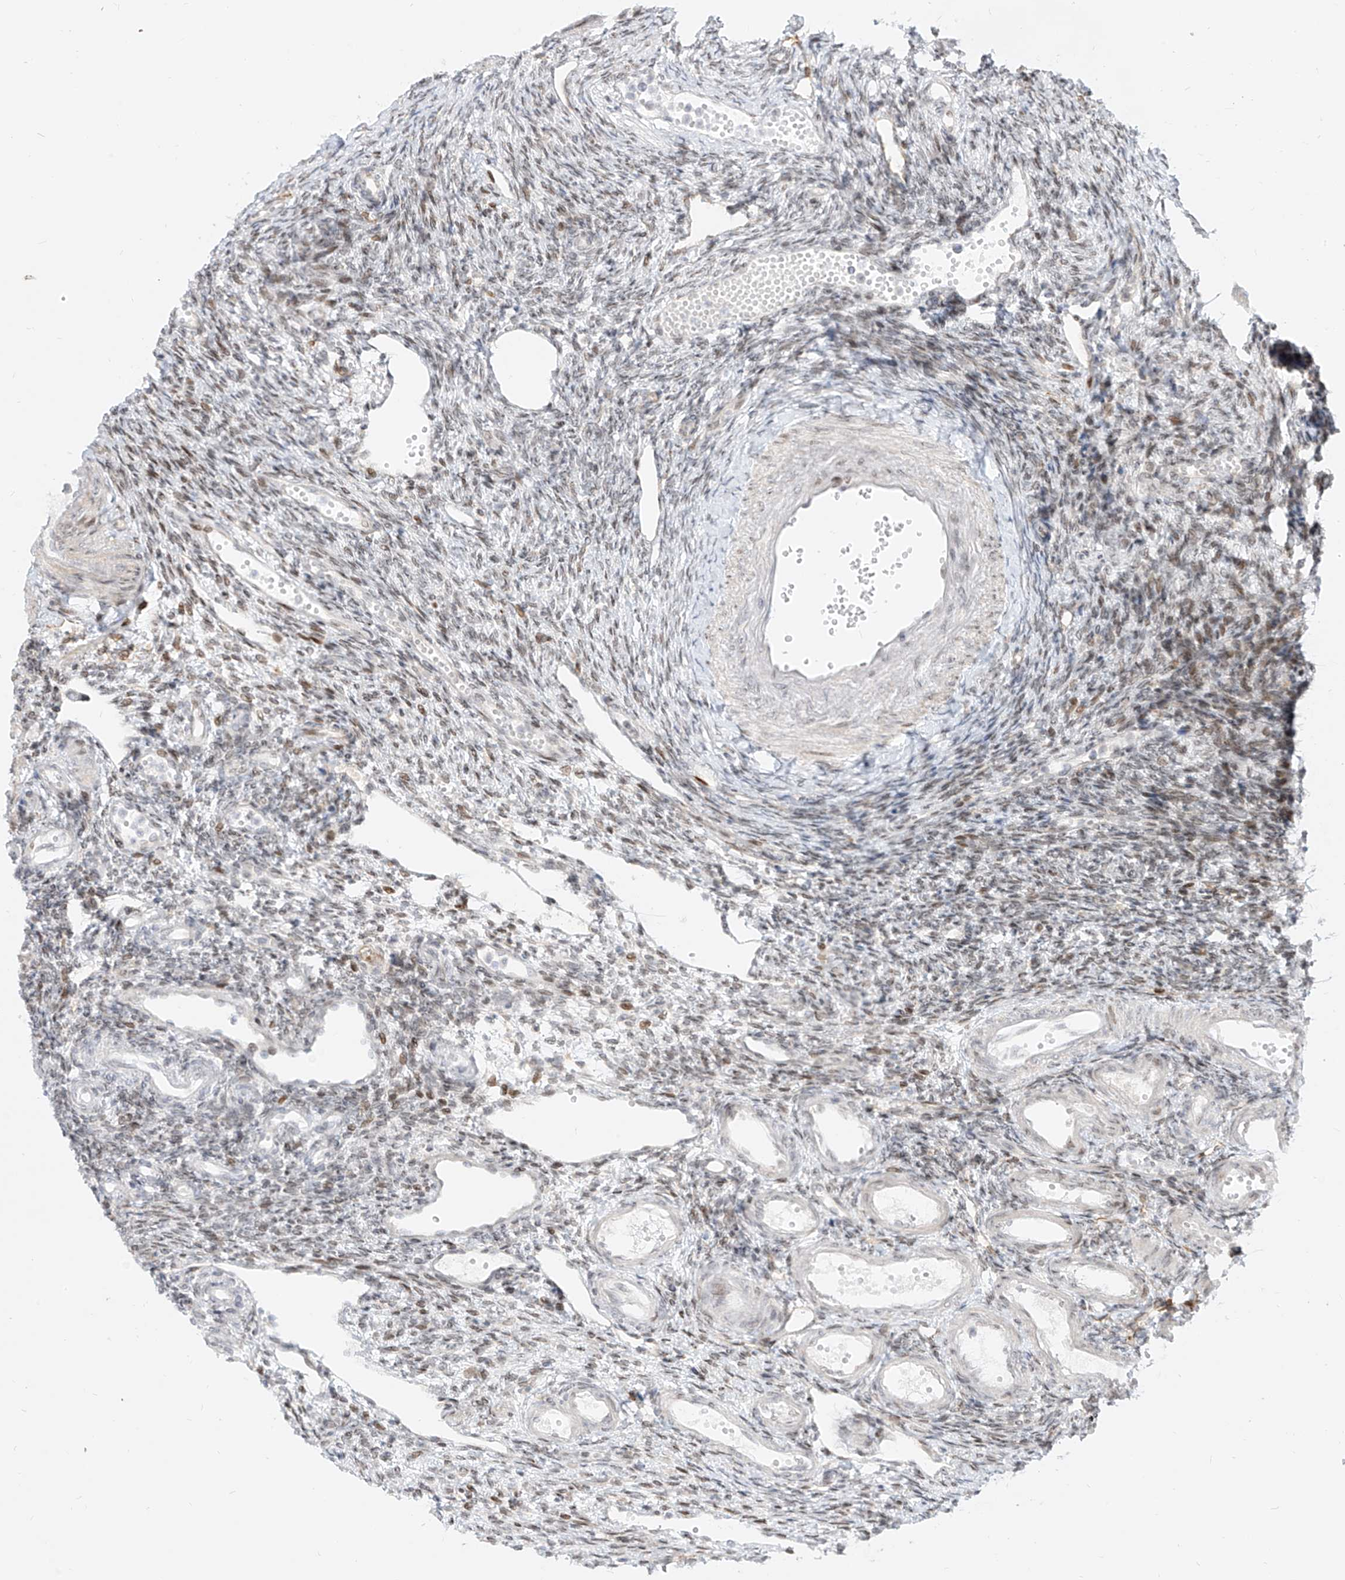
{"staining": {"intensity": "weak", "quantity": "25%-75%", "location": "cytoplasmic/membranous"}, "tissue": "ovary", "cell_type": "Follicle cells", "image_type": "normal", "snomed": [{"axis": "morphology", "description": "Normal tissue, NOS"}, {"axis": "morphology", "description": "Cyst, NOS"}, {"axis": "topography", "description": "Ovary"}], "caption": "Weak cytoplasmic/membranous staining is present in about 25%-75% of follicle cells in benign ovary.", "gene": "NHSL1", "patient": {"sex": "female", "age": 33}}